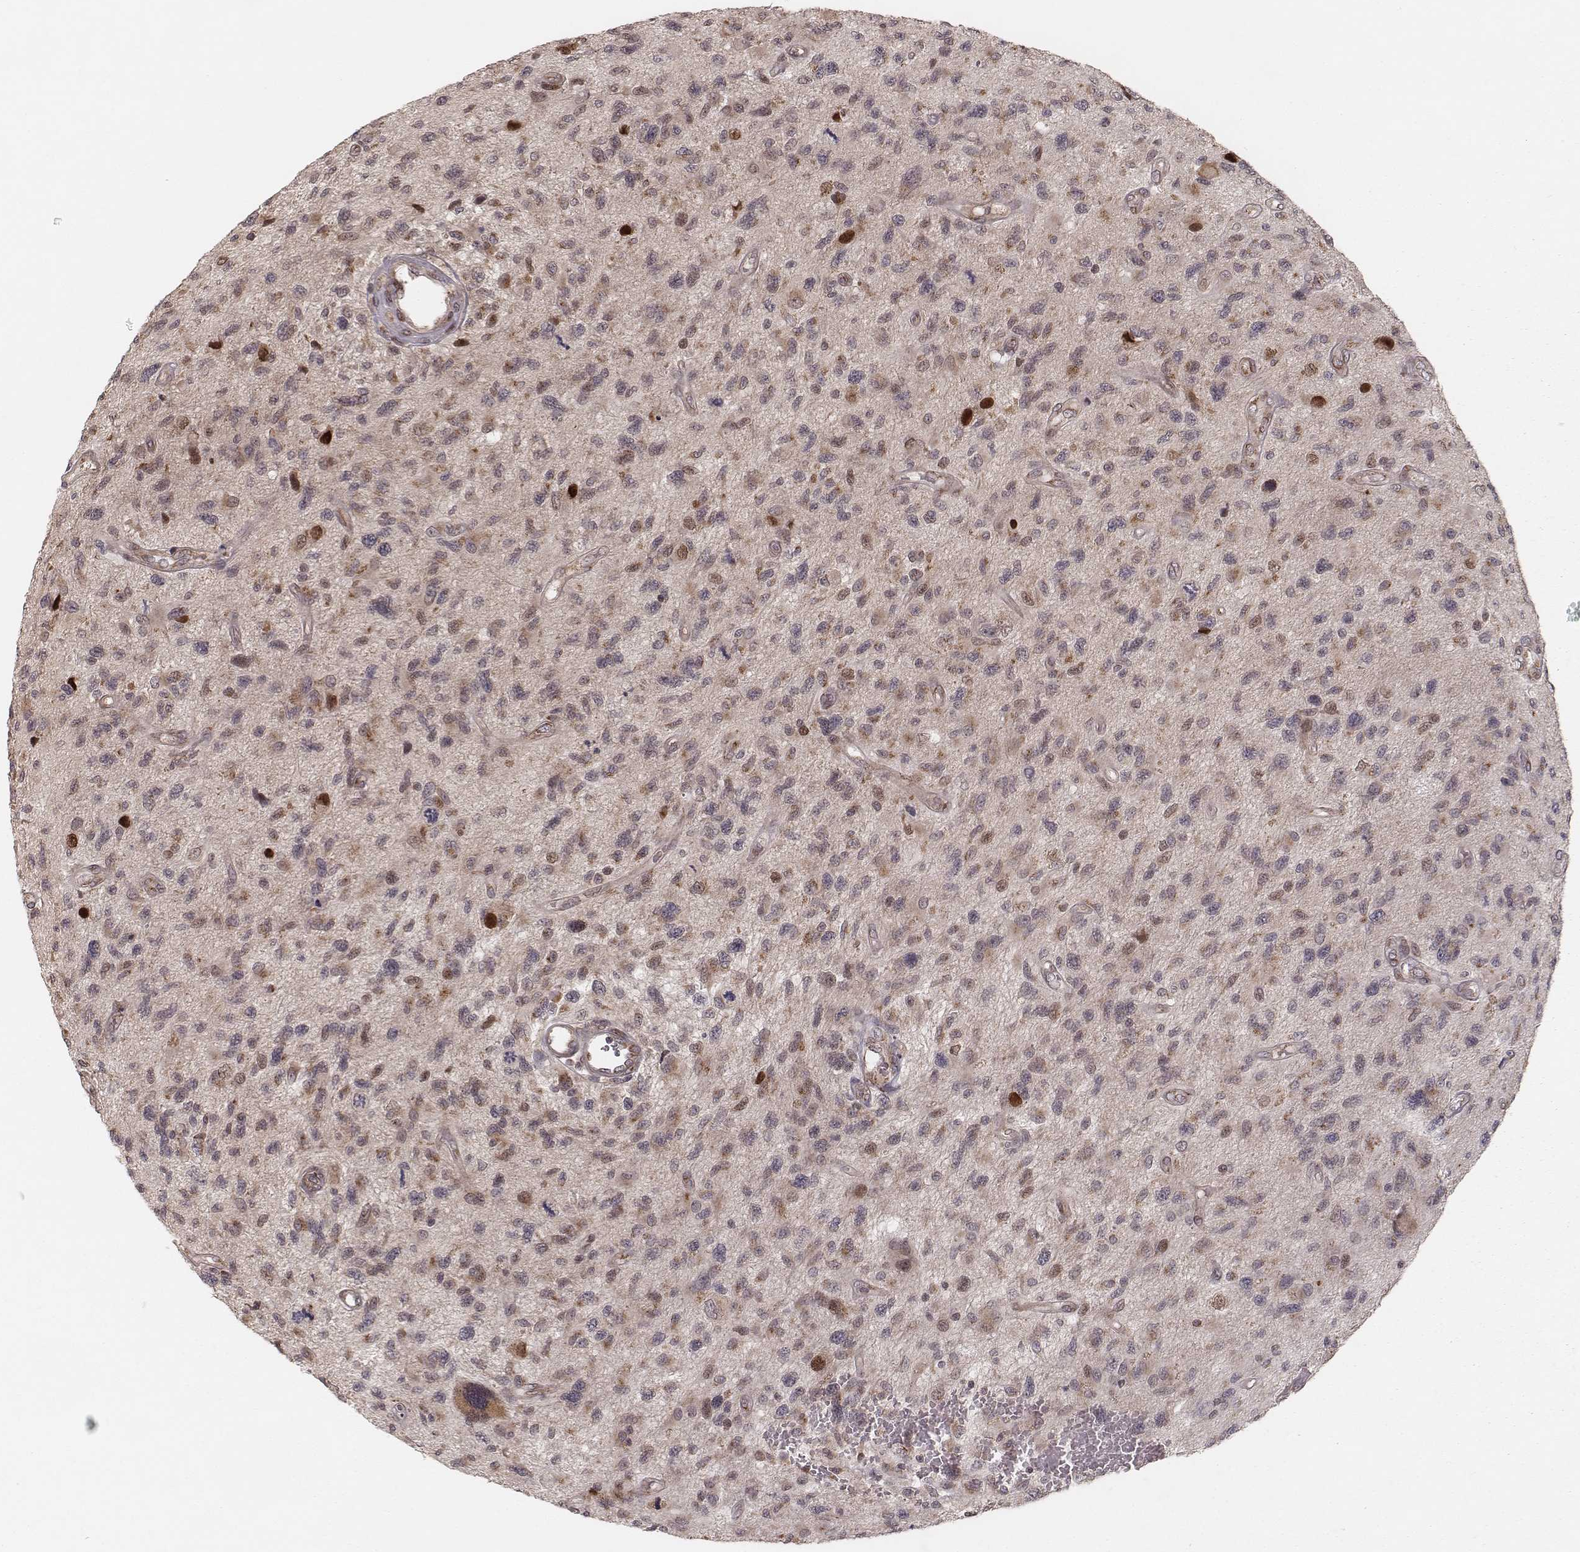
{"staining": {"intensity": "moderate", "quantity": "<25%", "location": "cytoplasmic/membranous"}, "tissue": "glioma", "cell_type": "Tumor cells", "image_type": "cancer", "snomed": [{"axis": "morphology", "description": "Glioma, malignant, NOS"}, {"axis": "morphology", "description": "Glioma, malignant, High grade"}, {"axis": "topography", "description": "Brain"}], "caption": "Immunohistochemical staining of human glioma (malignant) exhibits low levels of moderate cytoplasmic/membranous staining in approximately <25% of tumor cells.", "gene": "MYO19", "patient": {"sex": "female", "age": 71}}